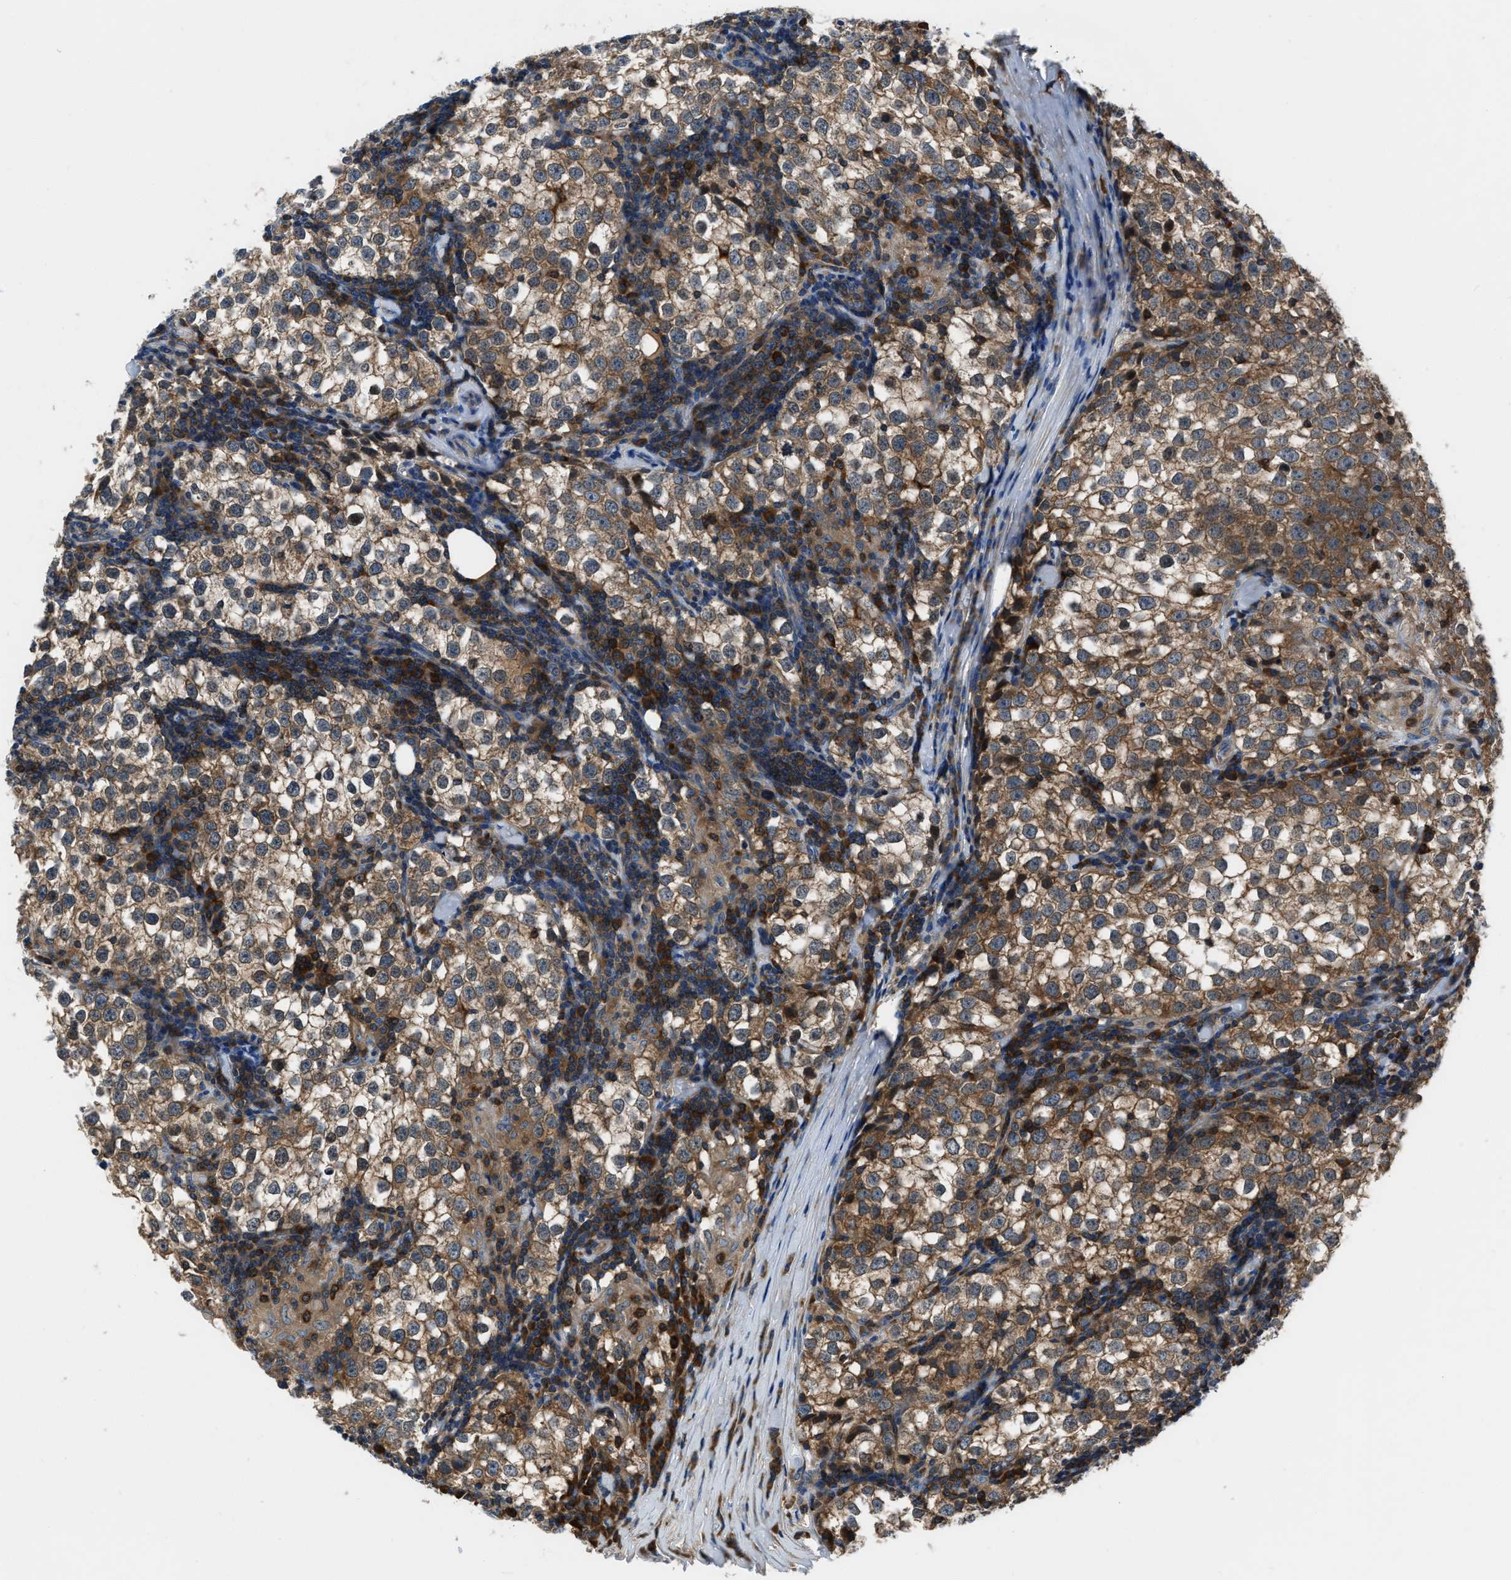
{"staining": {"intensity": "moderate", "quantity": ">75%", "location": "cytoplasmic/membranous"}, "tissue": "testis cancer", "cell_type": "Tumor cells", "image_type": "cancer", "snomed": [{"axis": "morphology", "description": "Seminoma, NOS"}, {"axis": "morphology", "description": "Carcinoma, Embryonal, NOS"}, {"axis": "topography", "description": "Testis"}], "caption": "IHC staining of testis cancer, which displays medium levels of moderate cytoplasmic/membranous positivity in approximately >75% of tumor cells indicating moderate cytoplasmic/membranous protein positivity. The staining was performed using DAB (brown) for protein detection and nuclei were counterstained in hematoxylin (blue).", "gene": "YARS1", "patient": {"sex": "male", "age": 36}}